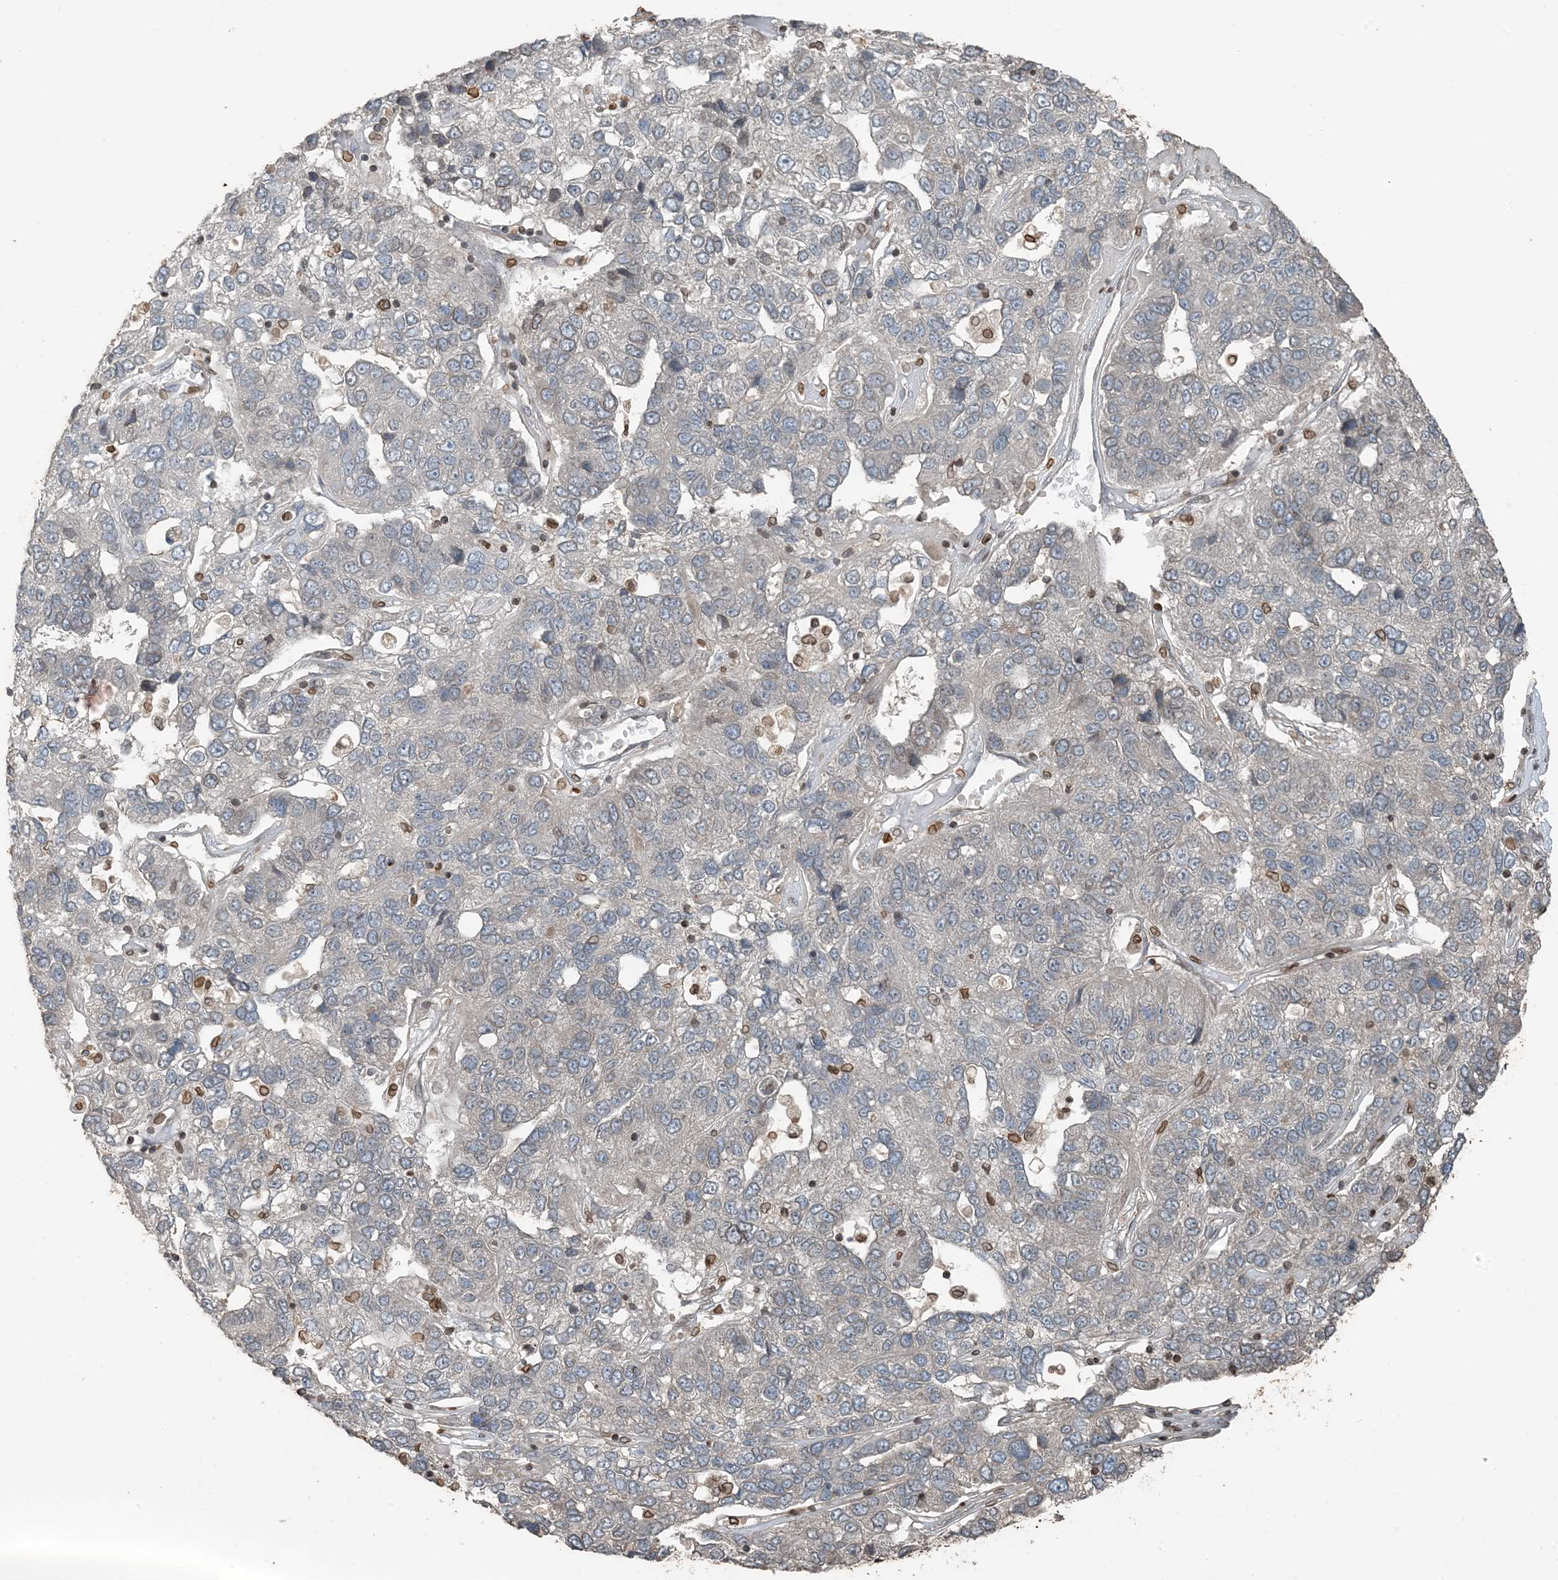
{"staining": {"intensity": "negative", "quantity": "none", "location": "none"}, "tissue": "pancreatic cancer", "cell_type": "Tumor cells", "image_type": "cancer", "snomed": [{"axis": "morphology", "description": "Adenocarcinoma, NOS"}, {"axis": "topography", "description": "Pancreas"}], "caption": "Immunohistochemistry of pancreatic cancer (adenocarcinoma) demonstrates no positivity in tumor cells.", "gene": "ZFAND2B", "patient": {"sex": "female", "age": 61}}